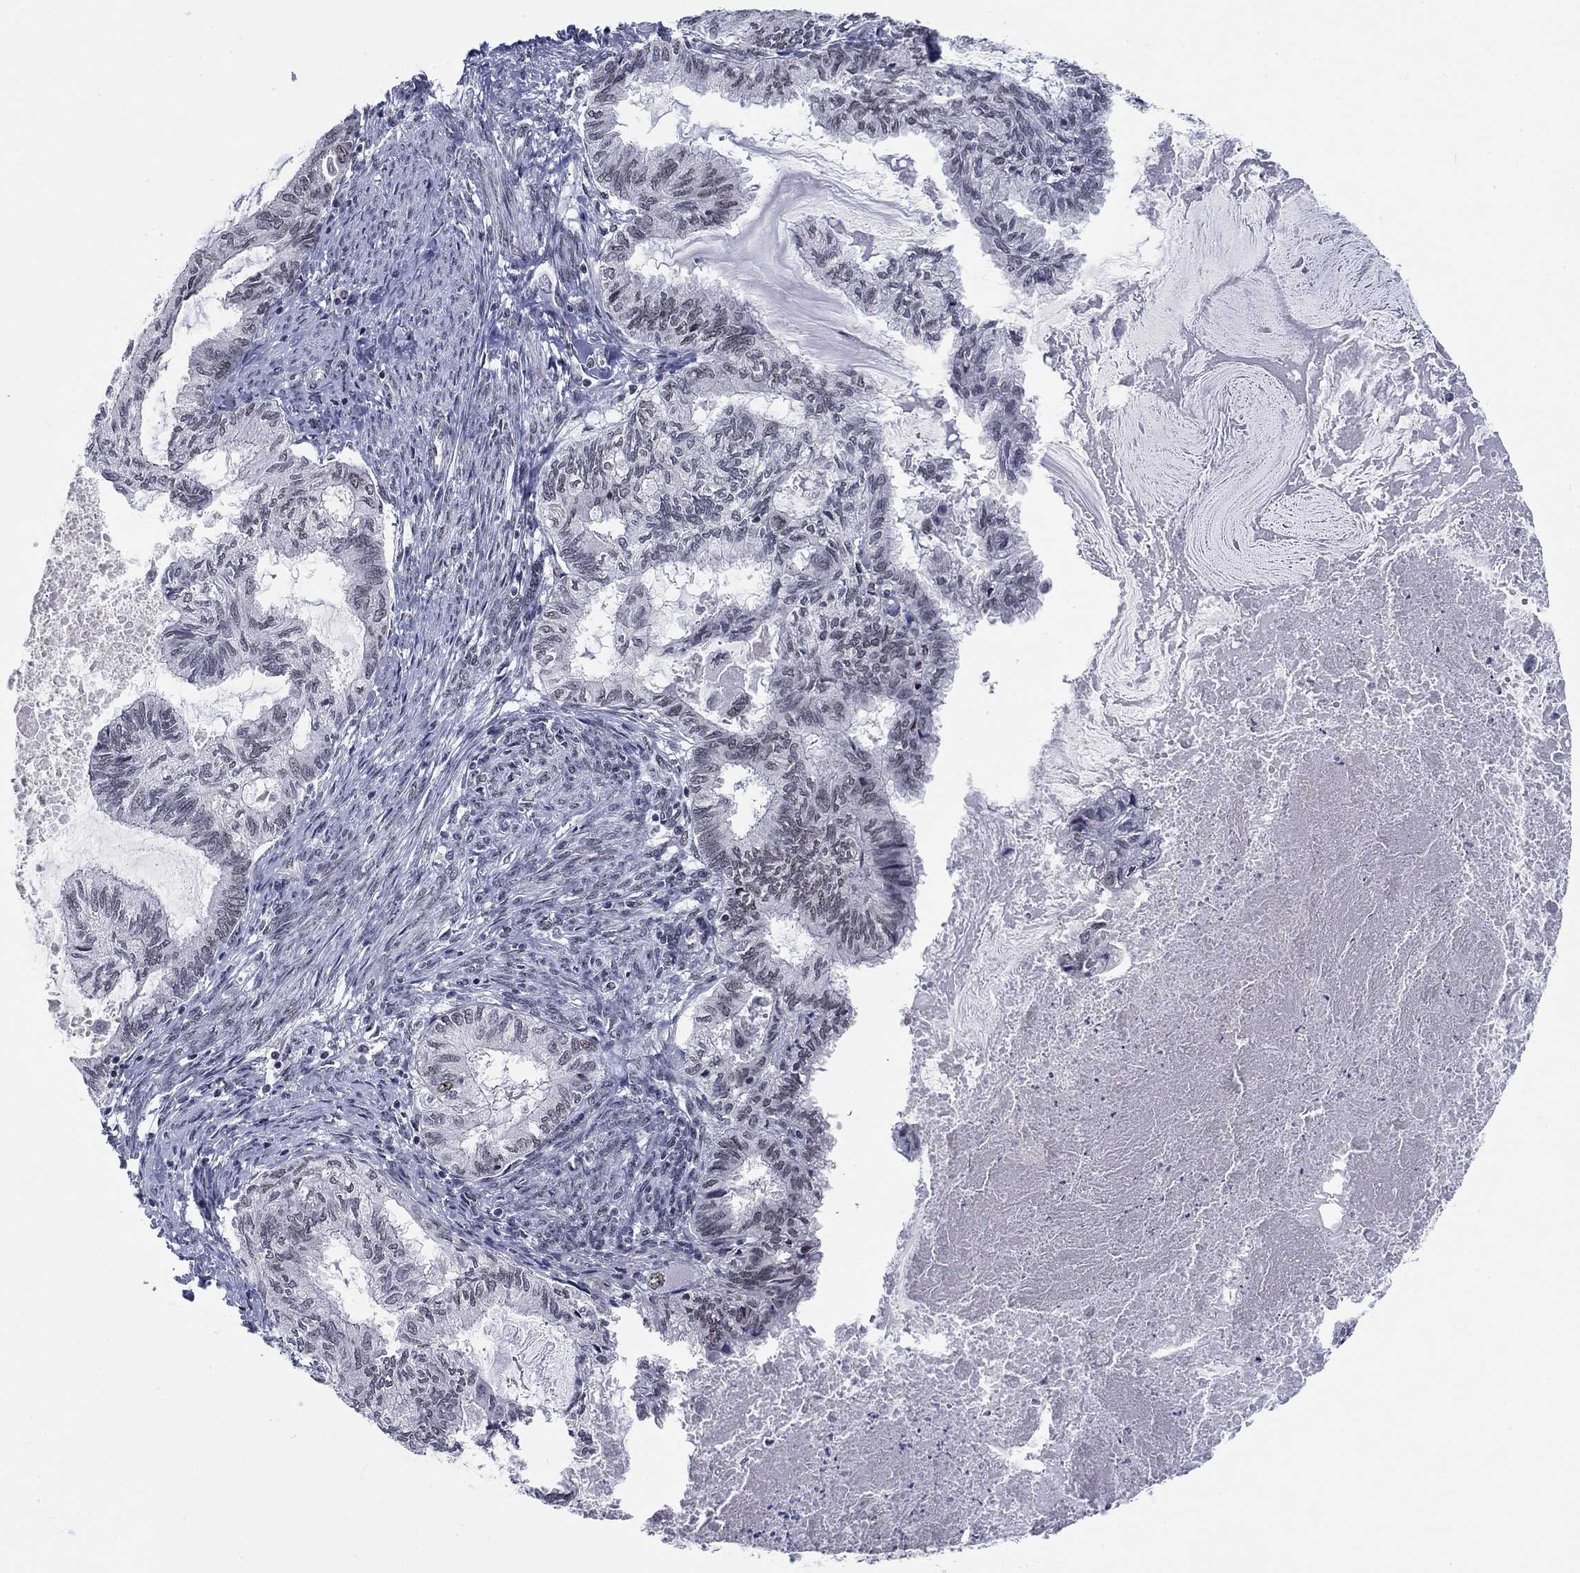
{"staining": {"intensity": "negative", "quantity": "none", "location": "none"}, "tissue": "endometrial cancer", "cell_type": "Tumor cells", "image_type": "cancer", "snomed": [{"axis": "morphology", "description": "Adenocarcinoma, NOS"}, {"axis": "topography", "description": "Endometrium"}], "caption": "This is a image of immunohistochemistry (IHC) staining of endometrial cancer (adenocarcinoma), which shows no positivity in tumor cells. (Brightfield microscopy of DAB (3,3'-diaminobenzidine) IHC at high magnification).", "gene": "FYTTD1", "patient": {"sex": "female", "age": 86}}